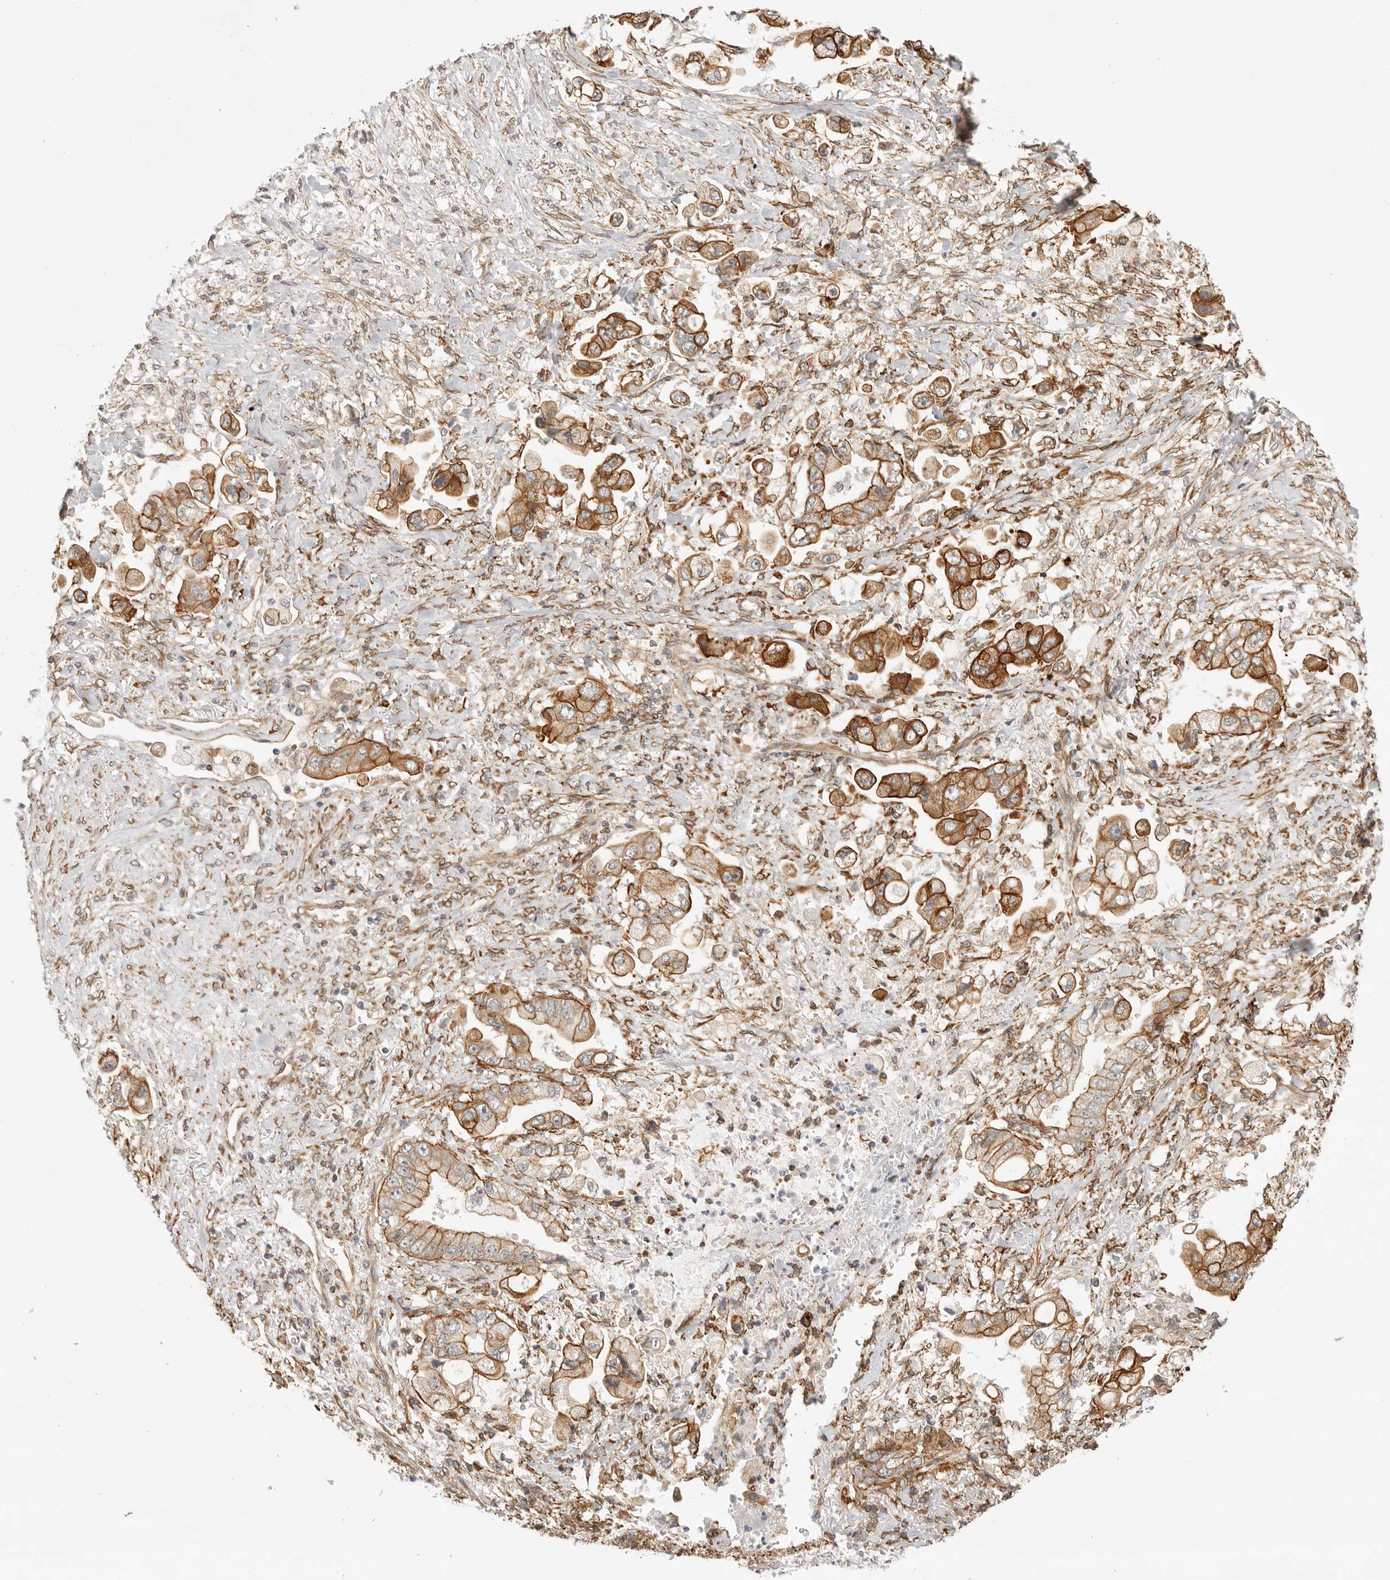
{"staining": {"intensity": "strong", "quantity": ">75%", "location": "cytoplasmic/membranous"}, "tissue": "stomach cancer", "cell_type": "Tumor cells", "image_type": "cancer", "snomed": [{"axis": "morphology", "description": "Adenocarcinoma, NOS"}, {"axis": "topography", "description": "Stomach"}], "caption": "Immunohistochemistry (IHC) of human stomach cancer shows high levels of strong cytoplasmic/membranous positivity in approximately >75% of tumor cells. (Stains: DAB in brown, nuclei in blue, Microscopy: brightfield microscopy at high magnification).", "gene": "ATOH7", "patient": {"sex": "male", "age": 62}}